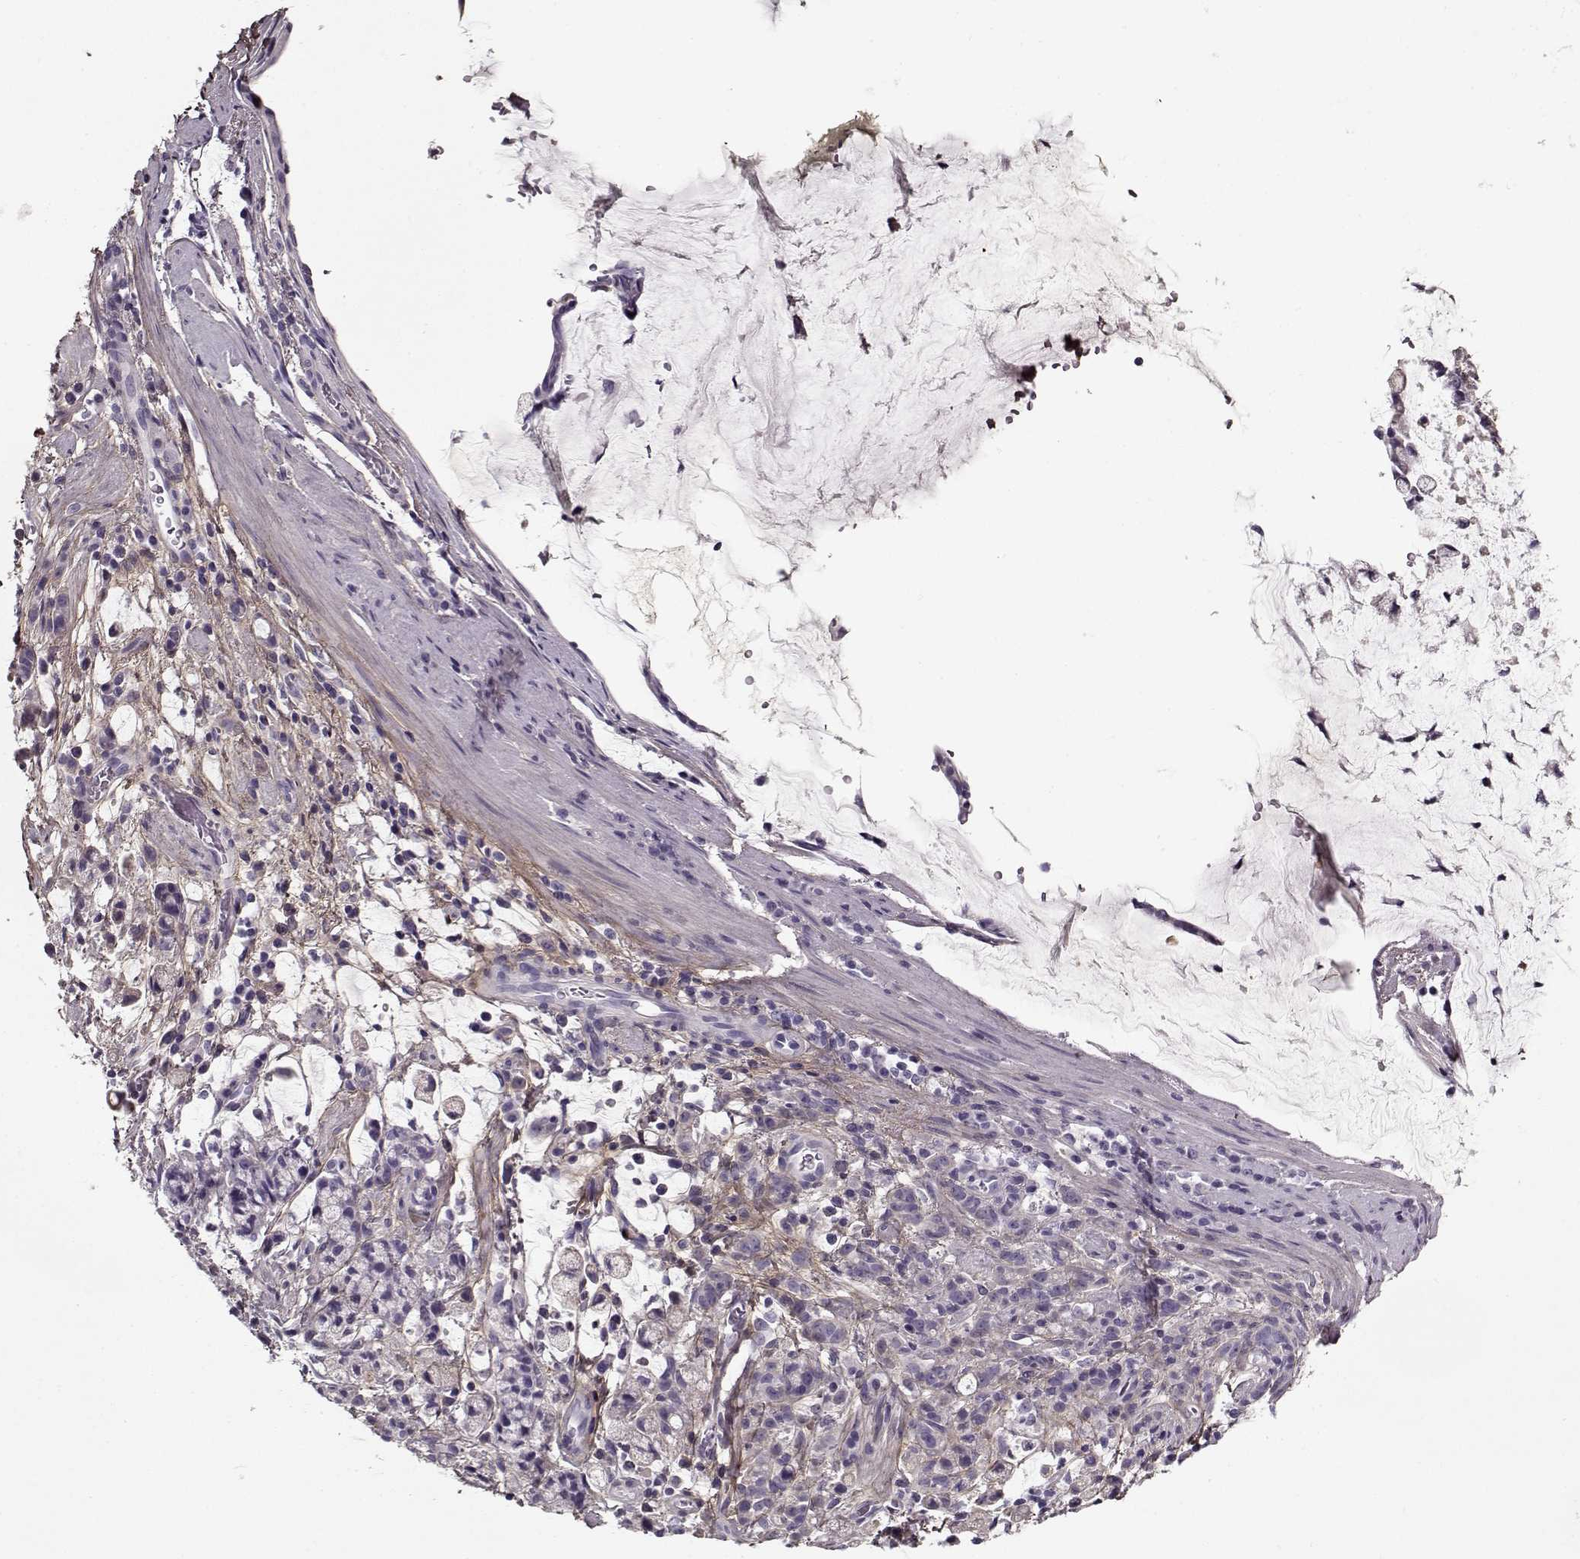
{"staining": {"intensity": "negative", "quantity": "none", "location": "none"}, "tissue": "stomach cancer", "cell_type": "Tumor cells", "image_type": "cancer", "snomed": [{"axis": "morphology", "description": "Adenocarcinoma, NOS"}, {"axis": "topography", "description": "Stomach"}], "caption": "Histopathology image shows no significant protein expression in tumor cells of stomach cancer (adenocarcinoma).", "gene": "LUM", "patient": {"sex": "female", "age": 60}}